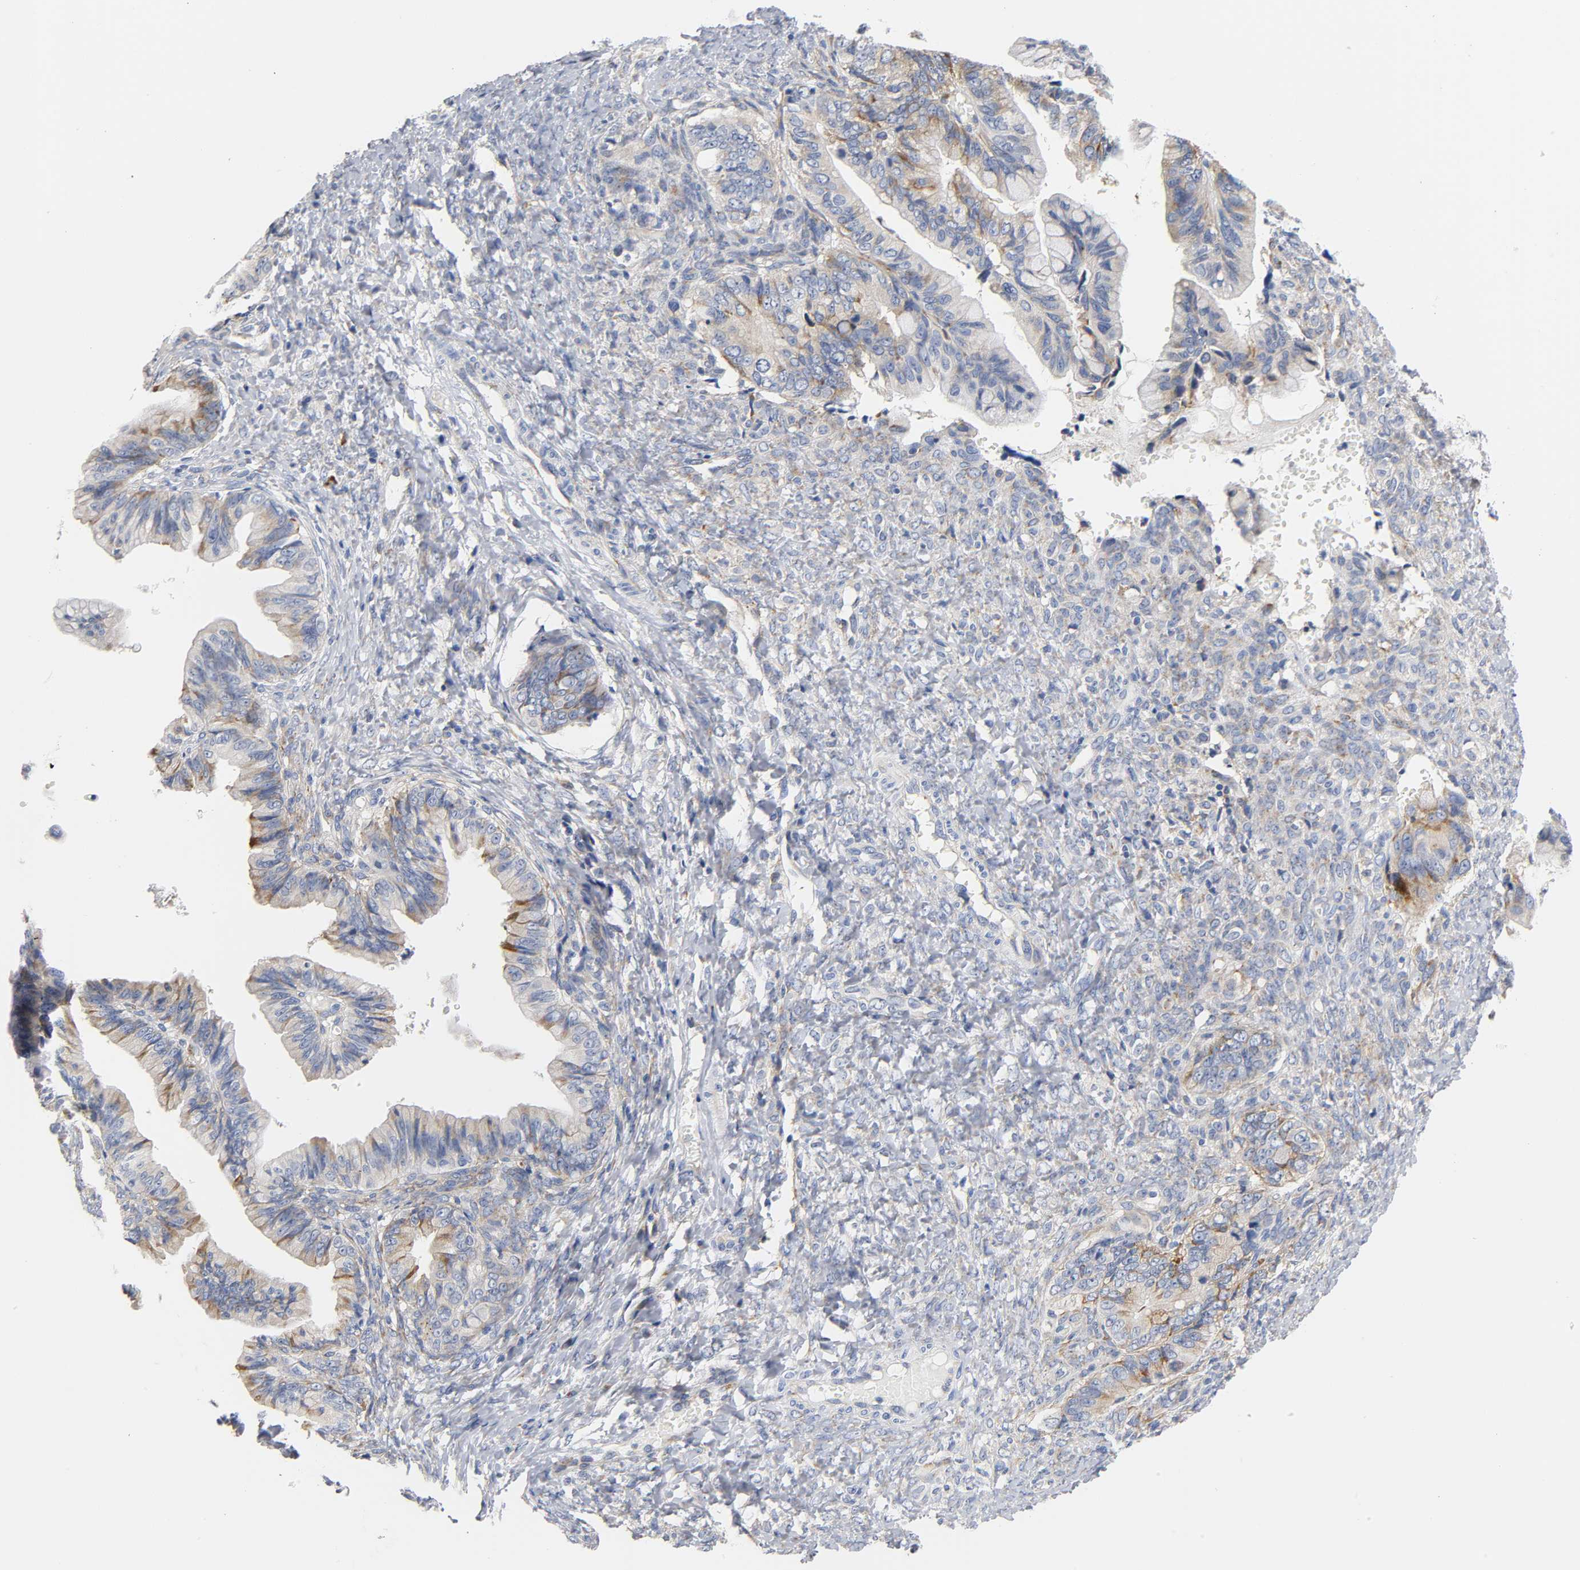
{"staining": {"intensity": "moderate", "quantity": "25%-75%", "location": "cytoplasmic/membranous"}, "tissue": "ovarian cancer", "cell_type": "Tumor cells", "image_type": "cancer", "snomed": [{"axis": "morphology", "description": "Cystadenocarcinoma, mucinous, NOS"}, {"axis": "topography", "description": "Ovary"}], "caption": "Moderate cytoplasmic/membranous staining for a protein is identified in approximately 25%-75% of tumor cells of ovarian cancer using immunohistochemistry.", "gene": "REL", "patient": {"sex": "female", "age": 36}}